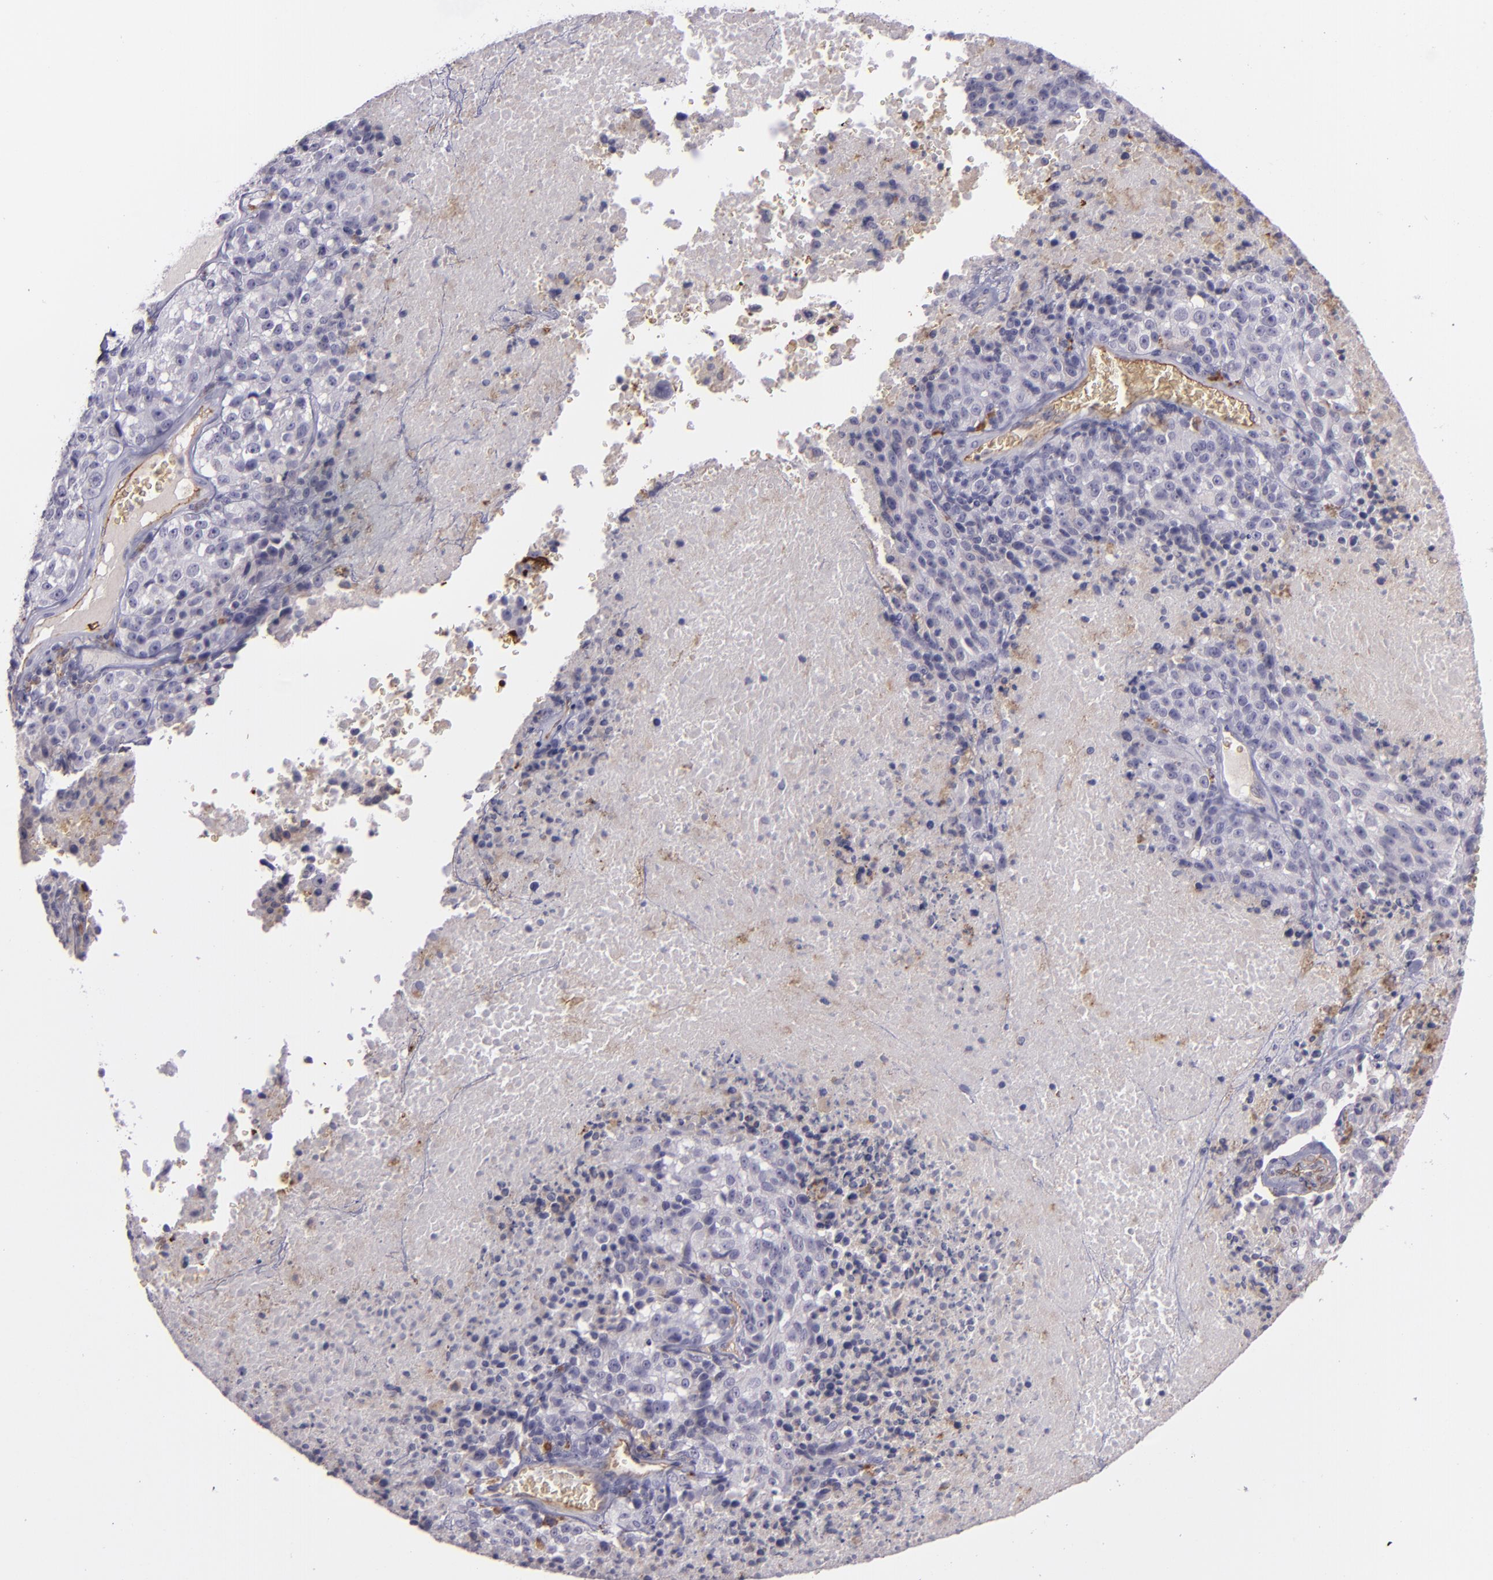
{"staining": {"intensity": "negative", "quantity": "none", "location": "none"}, "tissue": "melanoma", "cell_type": "Tumor cells", "image_type": "cancer", "snomed": [{"axis": "morphology", "description": "Malignant melanoma, Metastatic site"}, {"axis": "topography", "description": "Cerebral cortex"}], "caption": "IHC photomicrograph of human melanoma stained for a protein (brown), which exhibits no staining in tumor cells.", "gene": "ACE", "patient": {"sex": "female", "age": 52}}